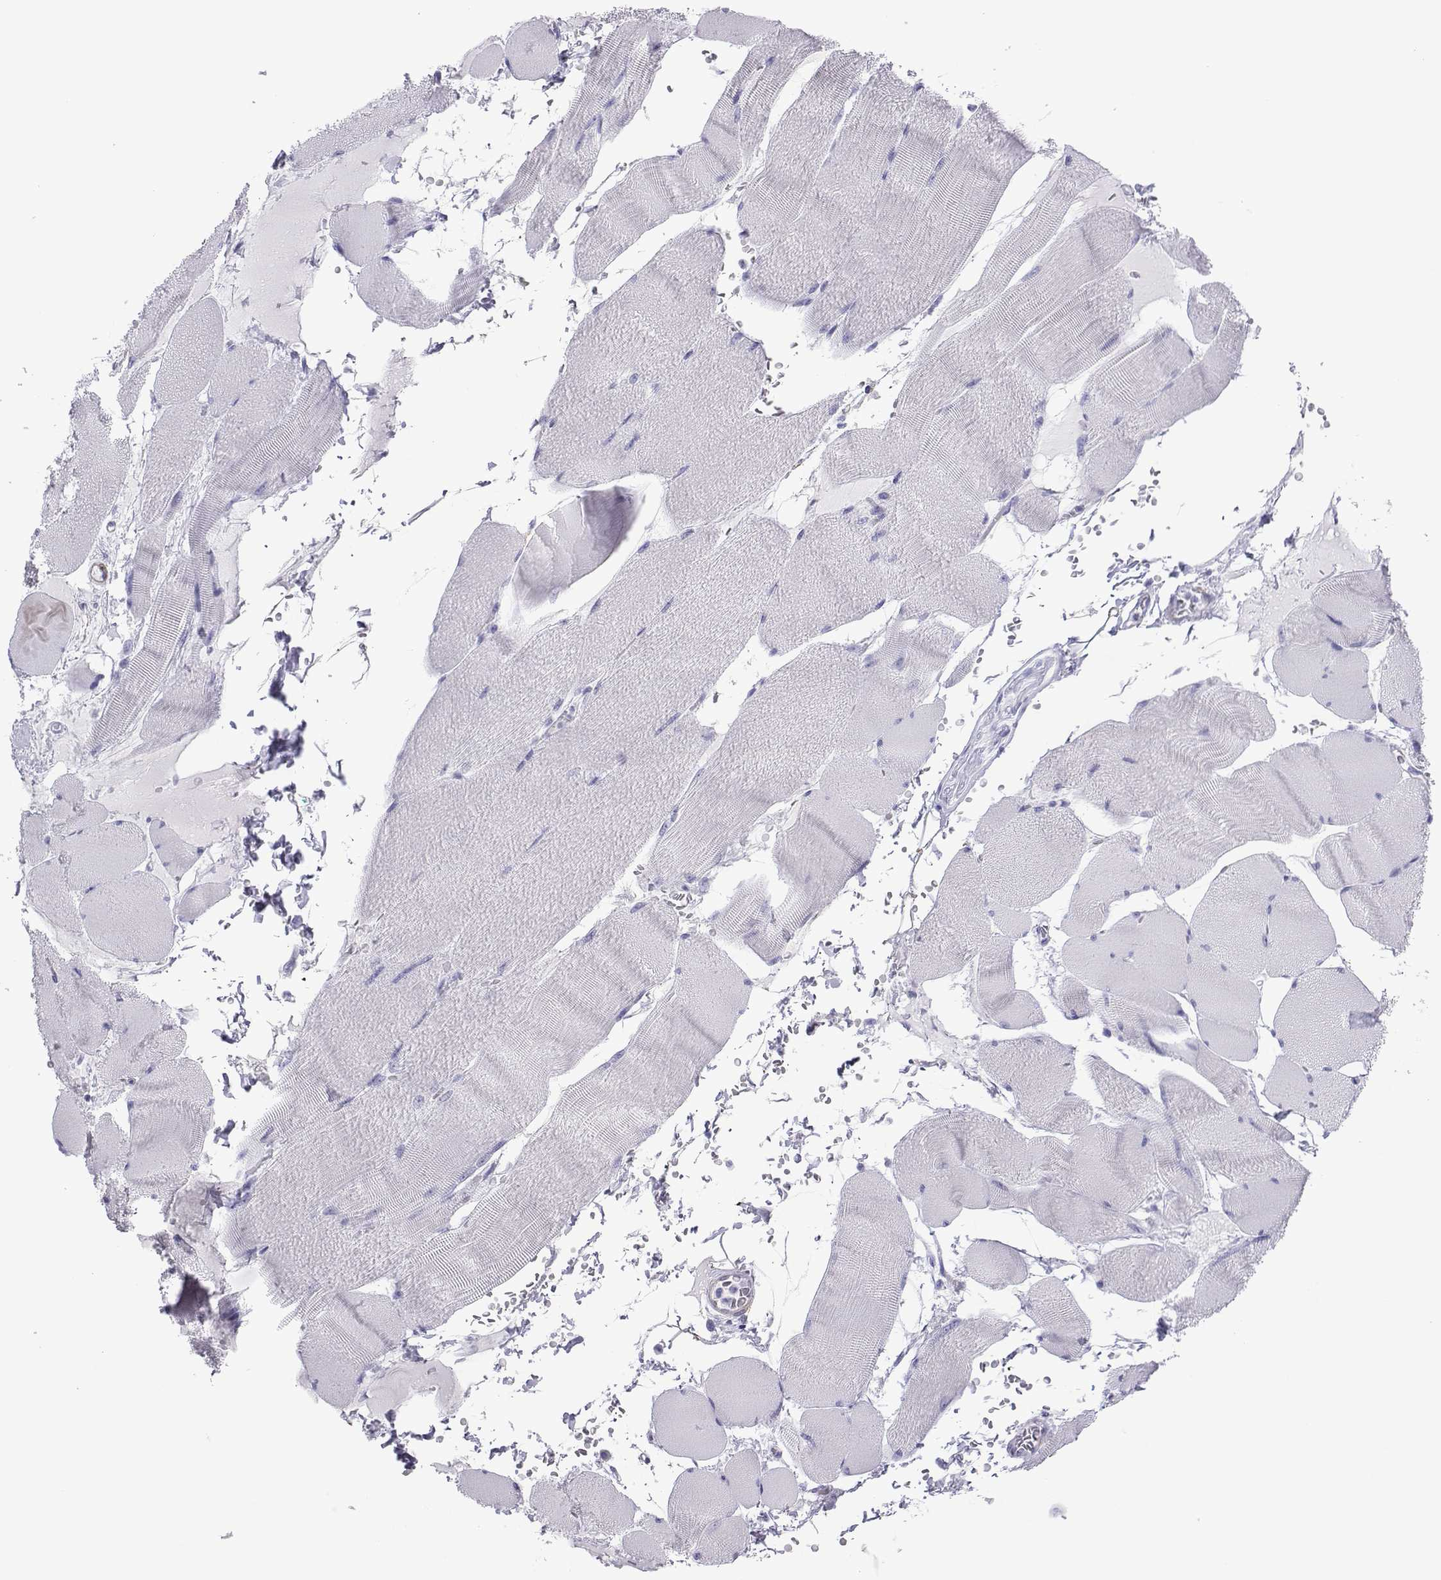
{"staining": {"intensity": "negative", "quantity": "none", "location": "none"}, "tissue": "skeletal muscle", "cell_type": "Myocytes", "image_type": "normal", "snomed": [{"axis": "morphology", "description": "Normal tissue, NOS"}, {"axis": "topography", "description": "Skeletal muscle"}], "caption": "This is an immunohistochemistry (IHC) histopathology image of unremarkable skeletal muscle. There is no positivity in myocytes.", "gene": "SPANXA1", "patient": {"sex": "male", "age": 56}}